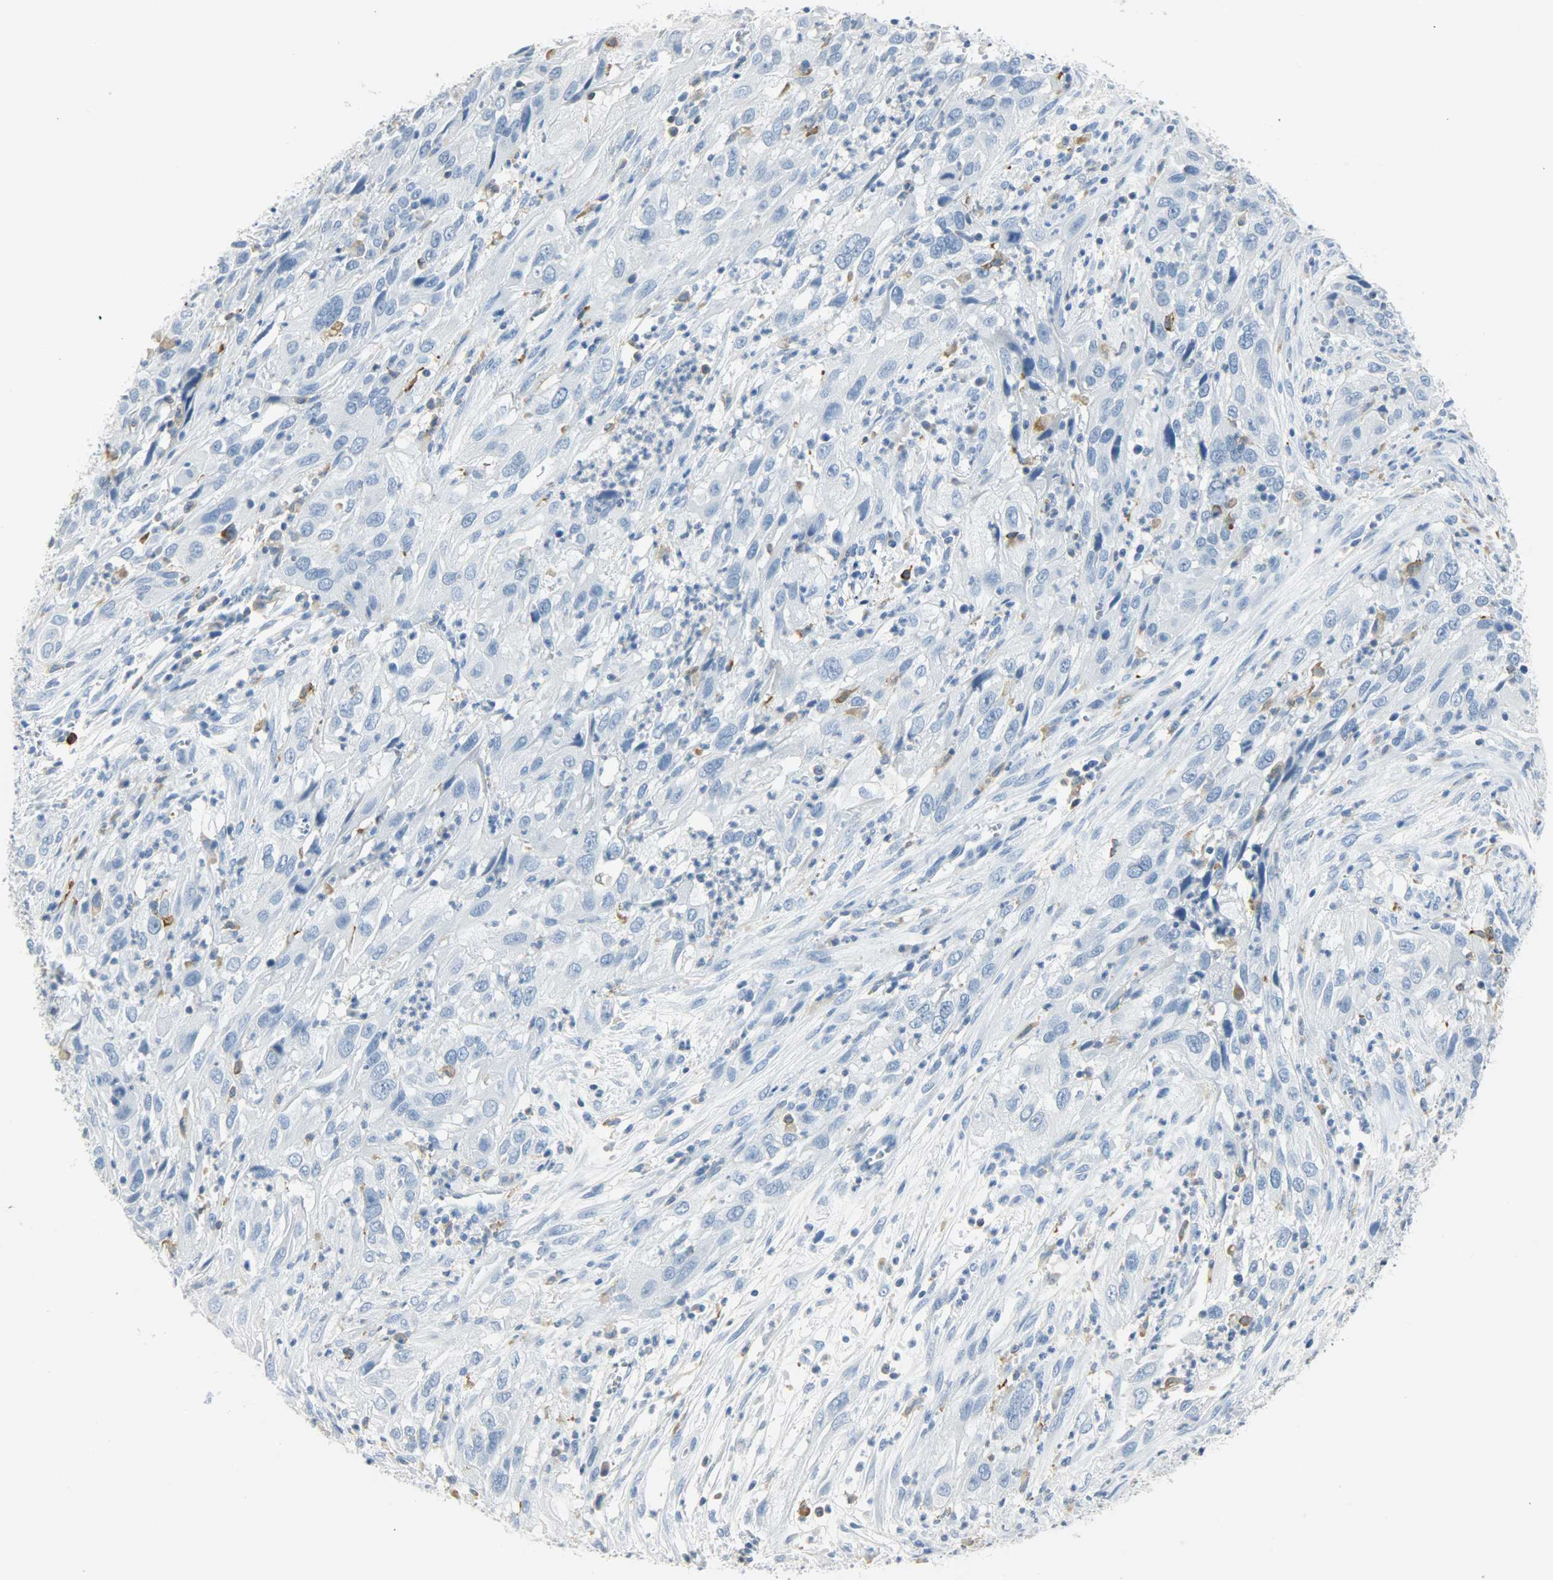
{"staining": {"intensity": "negative", "quantity": "none", "location": "none"}, "tissue": "cervical cancer", "cell_type": "Tumor cells", "image_type": "cancer", "snomed": [{"axis": "morphology", "description": "Squamous cell carcinoma, NOS"}, {"axis": "topography", "description": "Cervix"}], "caption": "Protein analysis of cervical cancer exhibits no significant staining in tumor cells. Brightfield microscopy of immunohistochemistry stained with DAB (3,3'-diaminobenzidine) (brown) and hematoxylin (blue), captured at high magnification.", "gene": "PTPN6", "patient": {"sex": "female", "age": 32}}